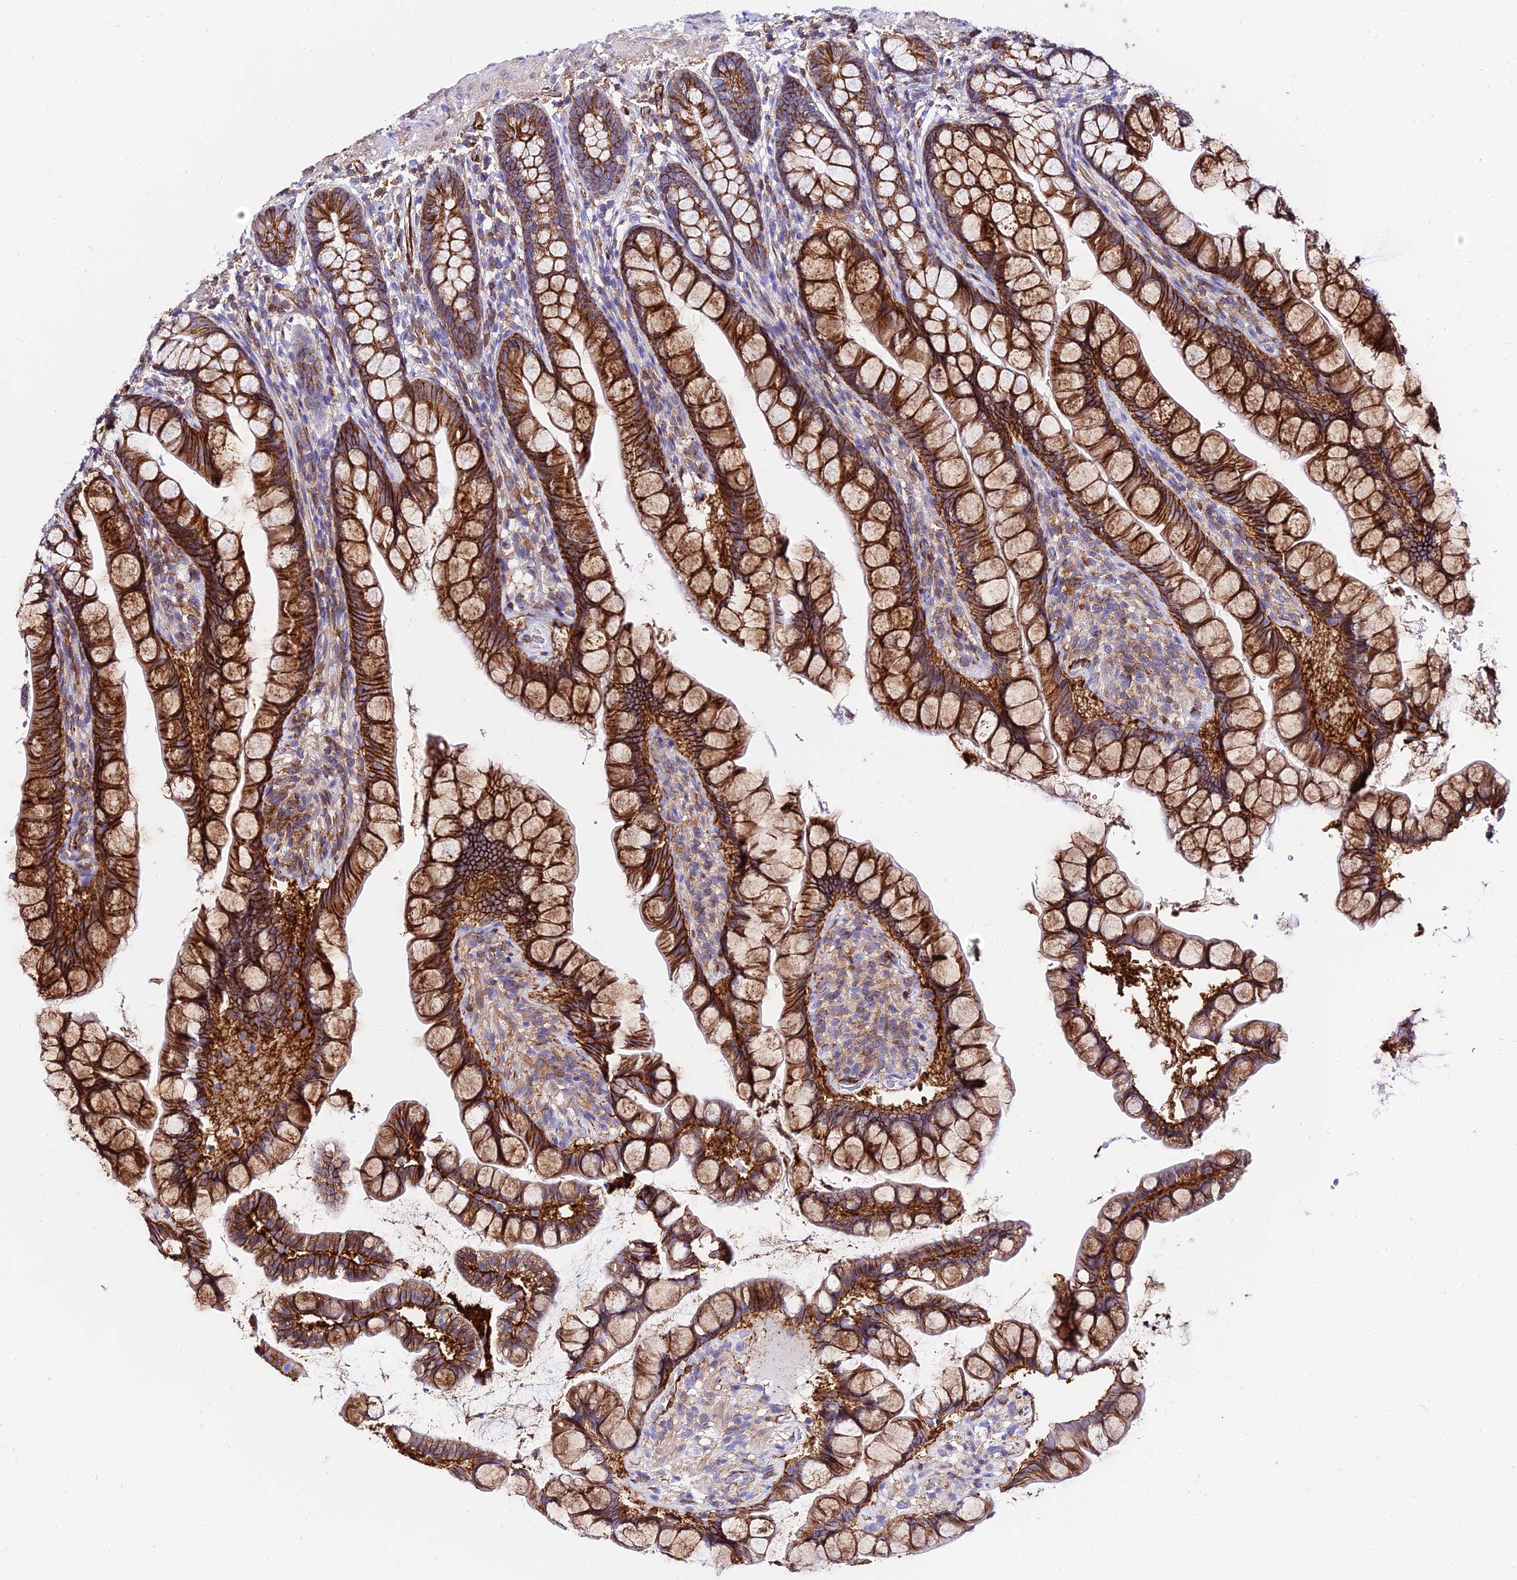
{"staining": {"intensity": "strong", "quantity": ">75%", "location": "cytoplasmic/membranous"}, "tissue": "small intestine", "cell_type": "Glandular cells", "image_type": "normal", "snomed": [{"axis": "morphology", "description": "Normal tissue, NOS"}, {"axis": "topography", "description": "Small intestine"}], "caption": "Immunohistochemical staining of unremarkable human small intestine demonstrates high levels of strong cytoplasmic/membranous expression in approximately >75% of glandular cells. Using DAB (brown) and hematoxylin (blue) stains, captured at high magnification using brightfield microscopy.", "gene": "CSRP1", "patient": {"sex": "male", "age": 70}}